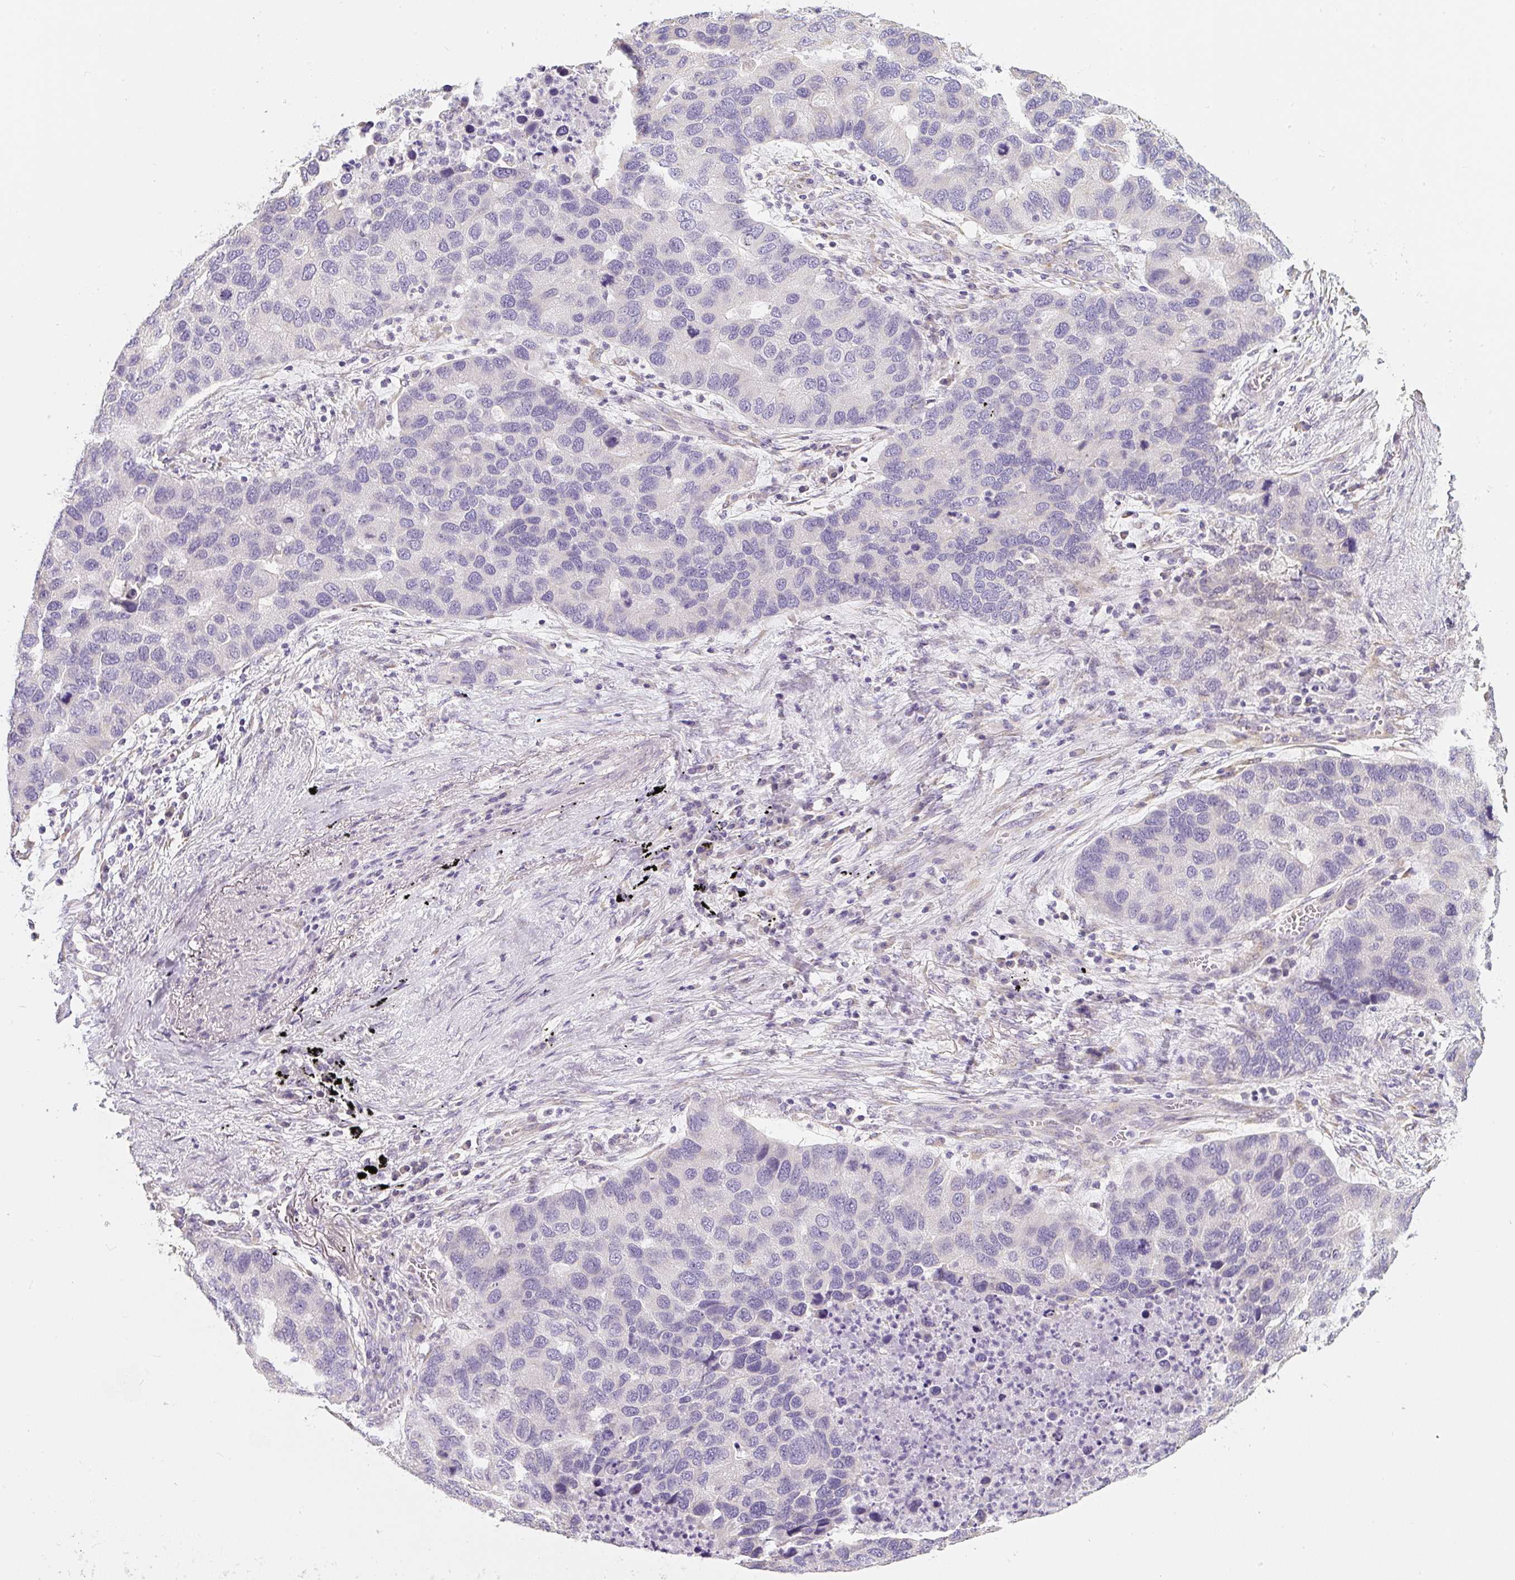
{"staining": {"intensity": "negative", "quantity": "none", "location": "none"}, "tissue": "lung cancer", "cell_type": "Tumor cells", "image_type": "cancer", "snomed": [{"axis": "morphology", "description": "Aneuploidy"}, {"axis": "morphology", "description": "Adenocarcinoma, NOS"}, {"axis": "topography", "description": "Lymph node"}, {"axis": "topography", "description": "Lung"}], "caption": "High magnification brightfield microscopy of lung cancer (adenocarcinoma) stained with DAB (3,3'-diaminobenzidine) (brown) and counterstained with hematoxylin (blue): tumor cells show no significant expression.", "gene": "PWWP3B", "patient": {"sex": "female", "age": 74}}